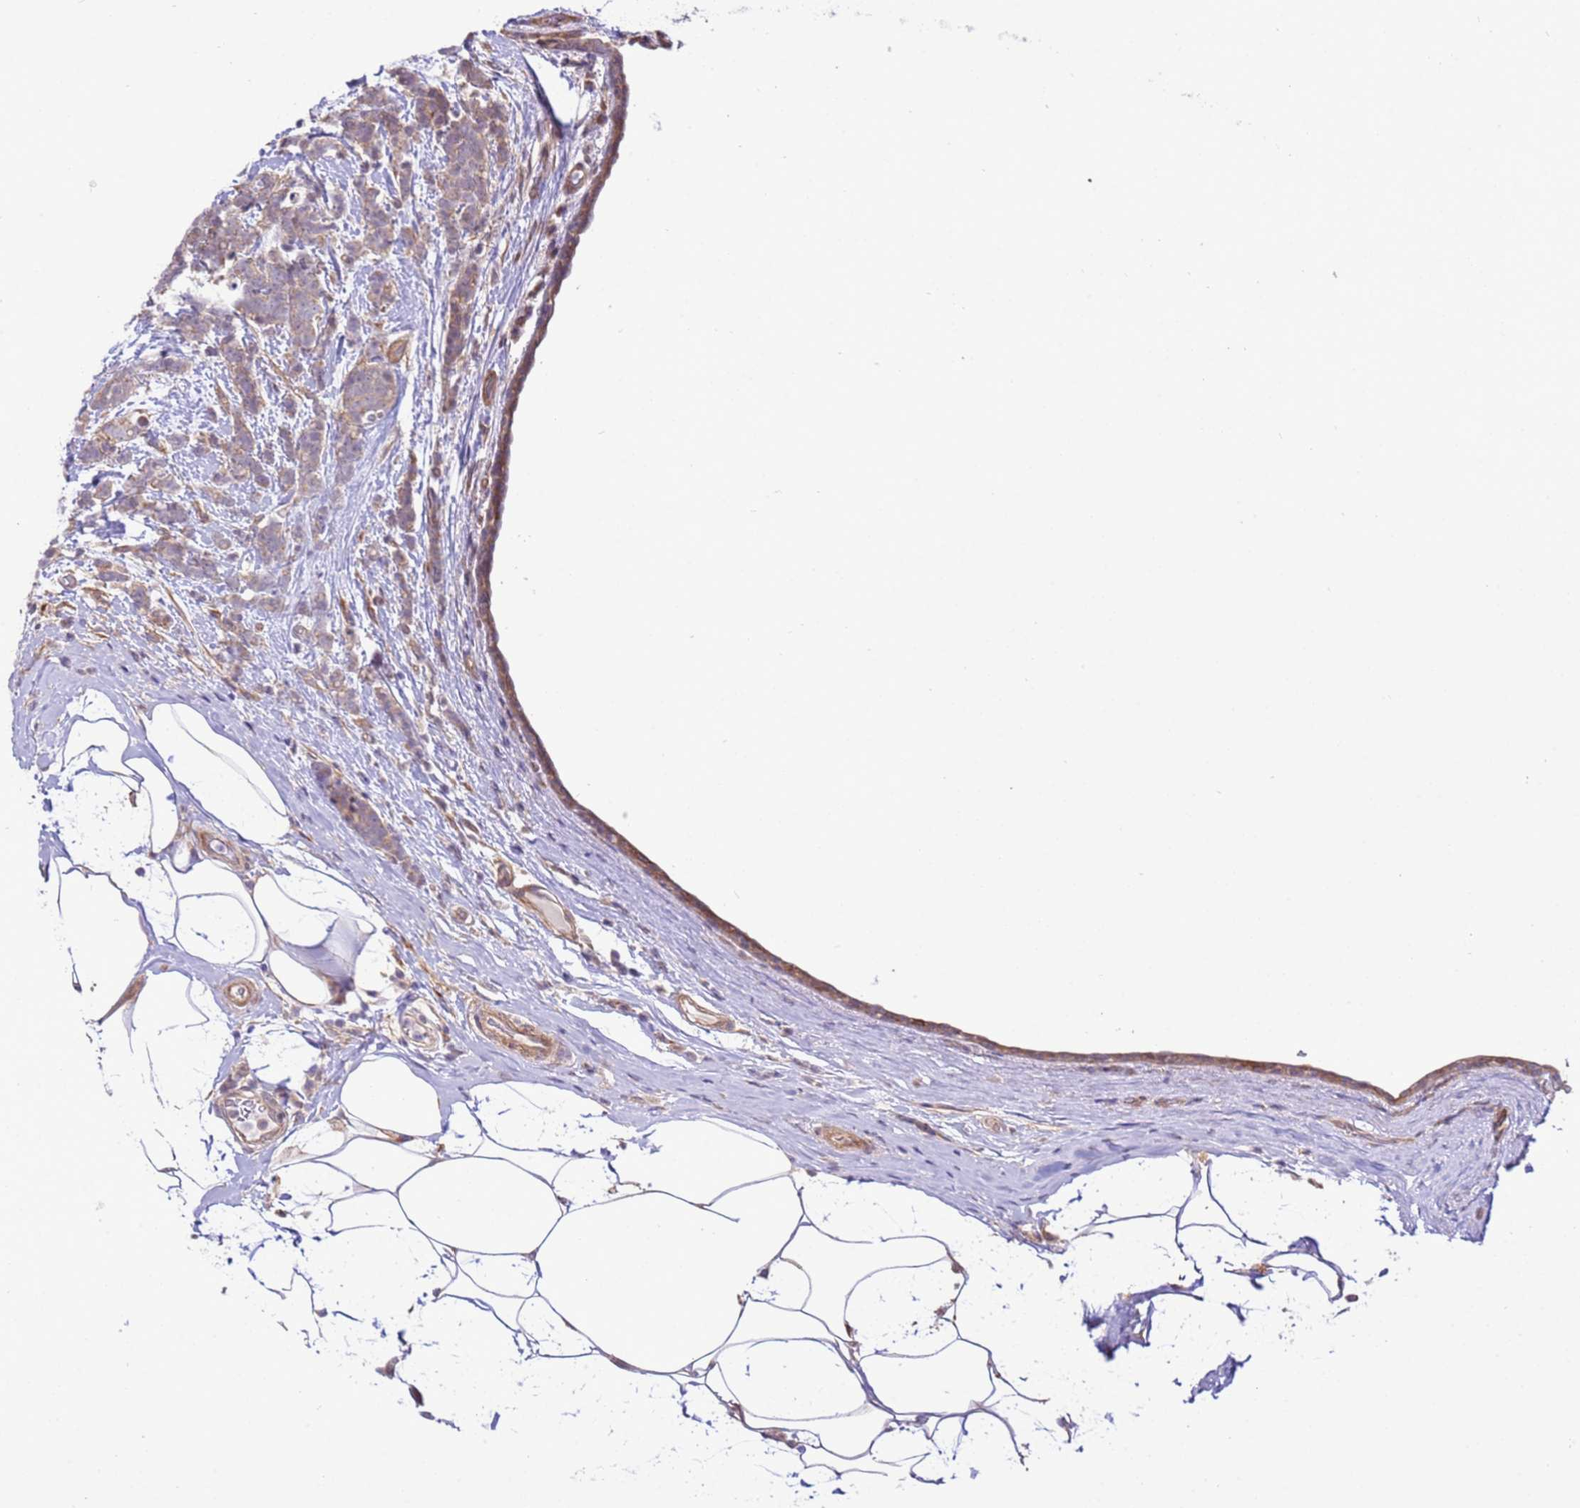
{"staining": {"intensity": "negative", "quantity": "none", "location": "none"}, "tissue": "breast cancer", "cell_type": "Tumor cells", "image_type": "cancer", "snomed": [{"axis": "morphology", "description": "Lobular carcinoma"}, {"axis": "topography", "description": "Breast"}], "caption": "There is no significant expression in tumor cells of breast cancer (lobular carcinoma).", "gene": "SCARA3", "patient": {"sex": "female", "age": 58}}